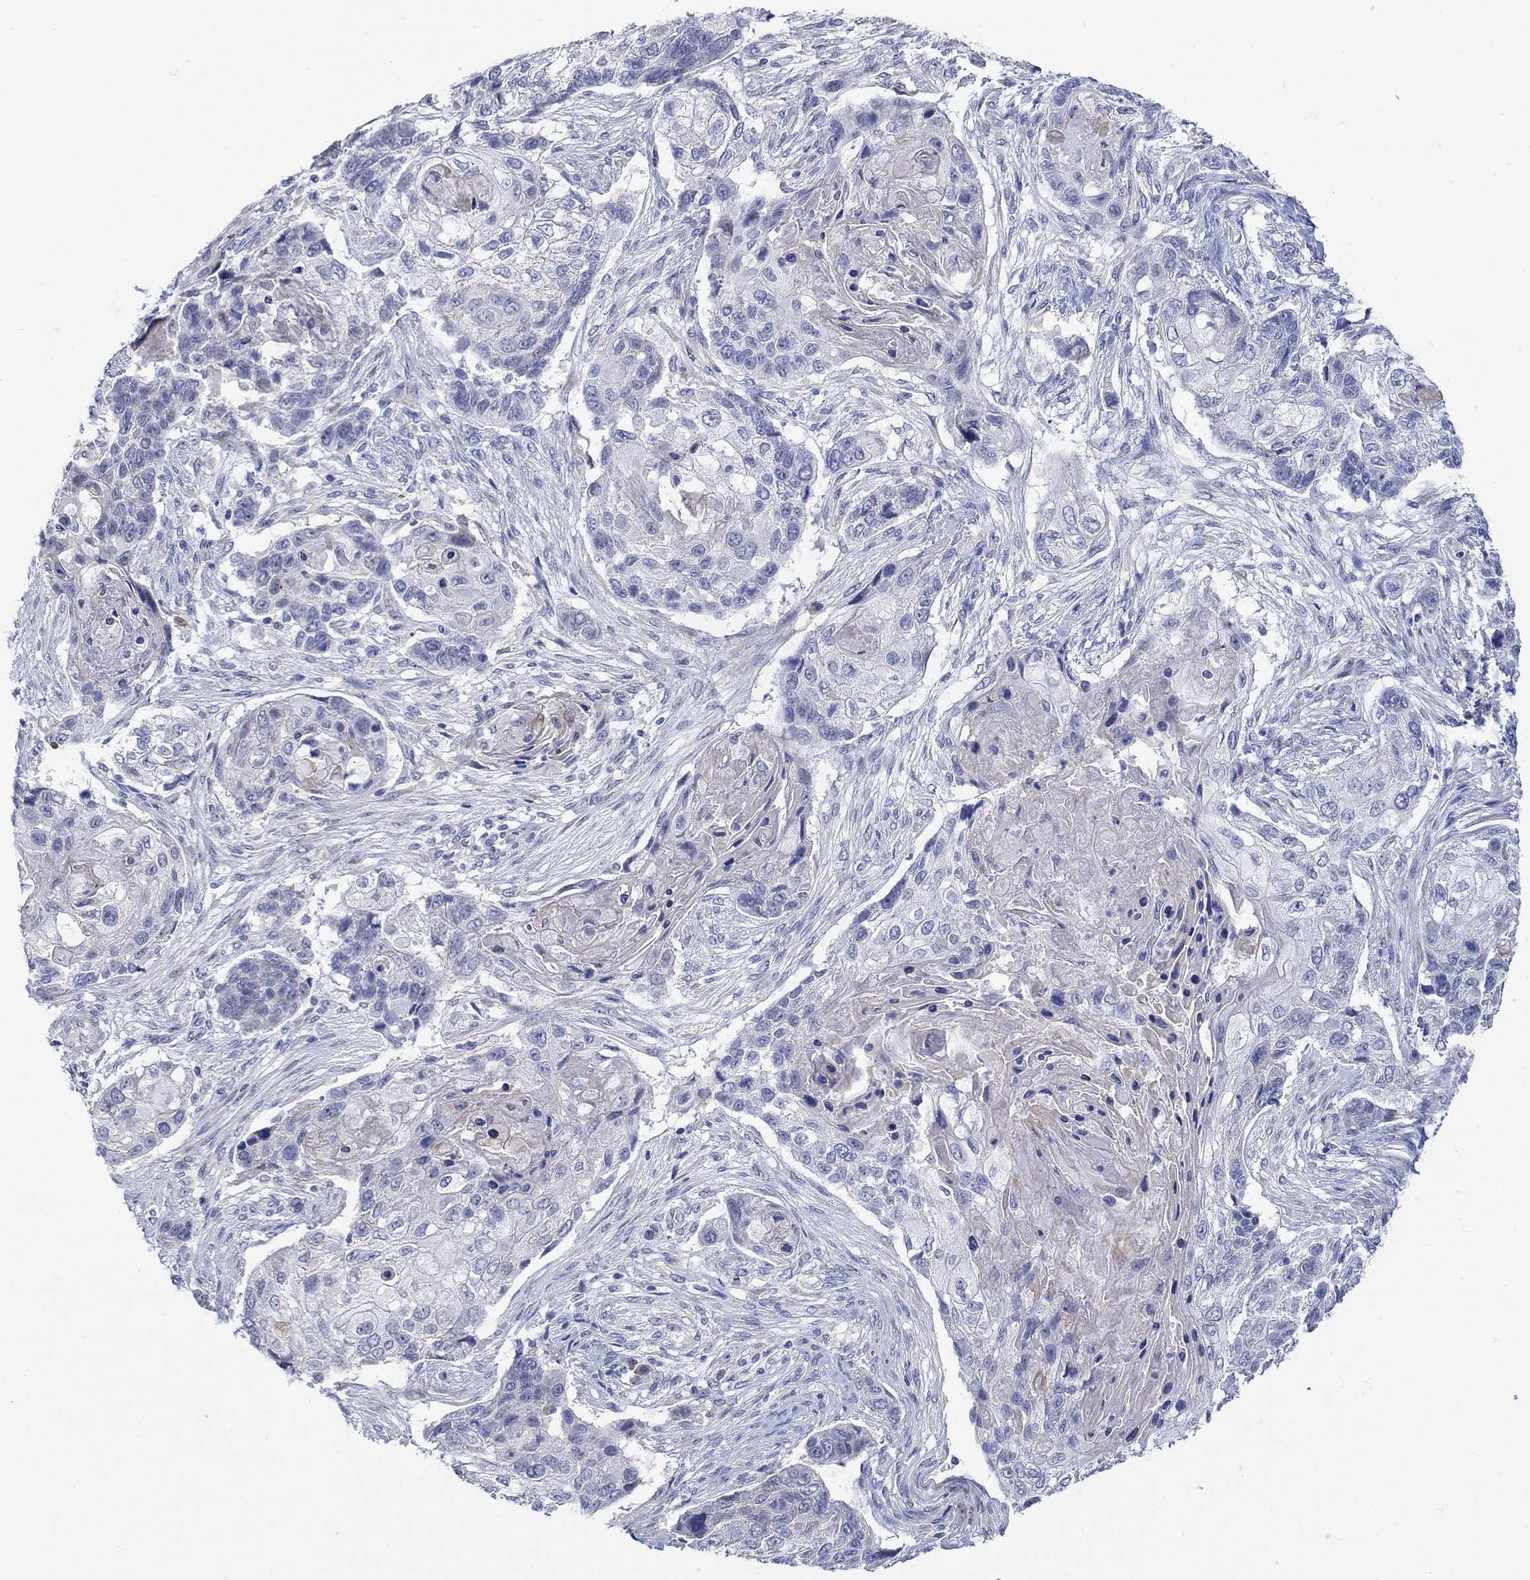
{"staining": {"intensity": "negative", "quantity": "none", "location": "none"}, "tissue": "lung cancer", "cell_type": "Tumor cells", "image_type": "cancer", "snomed": [{"axis": "morphology", "description": "Normal tissue, NOS"}, {"axis": "morphology", "description": "Squamous cell carcinoma, NOS"}, {"axis": "topography", "description": "Bronchus"}, {"axis": "topography", "description": "Lung"}], "caption": "There is no significant expression in tumor cells of lung squamous cell carcinoma. (IHC, brightfield microscopy, high magnification).", "gene": "KRT222", "patient": {"sex": "male", "age": 69}}